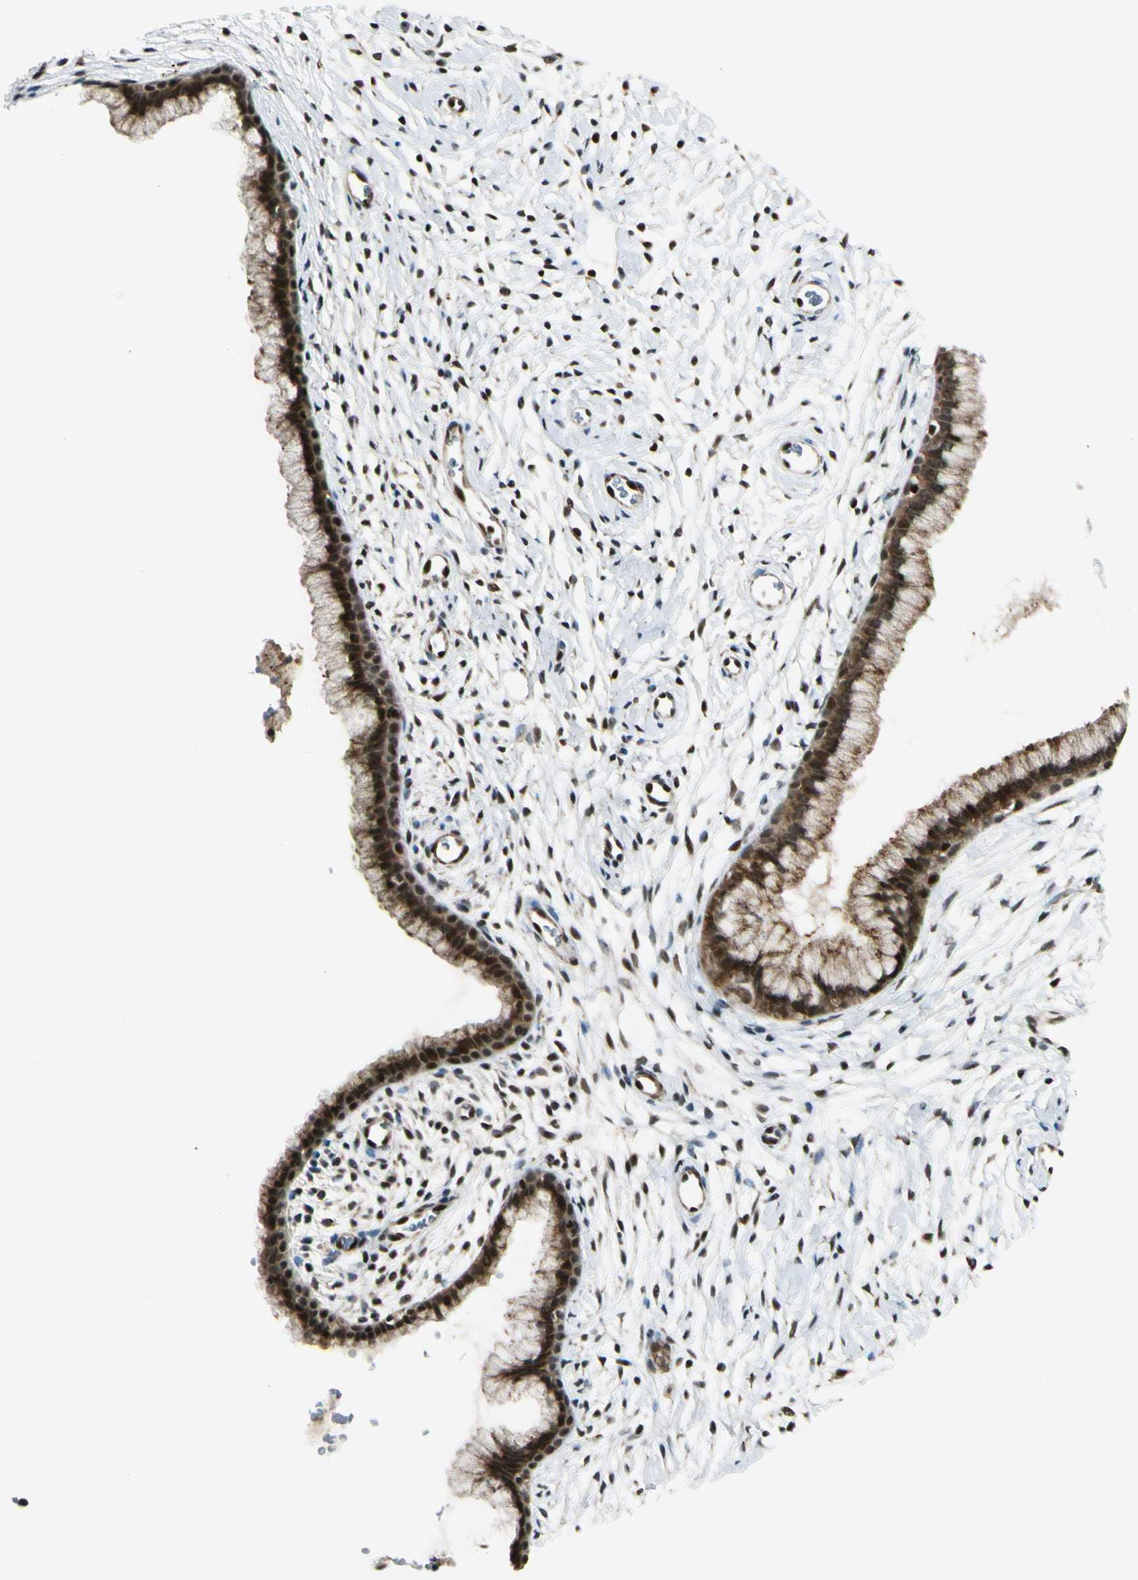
{"staining": {"intensity": "strong", "quantity": ">75%", "location": "cytoplasmic/membranous,nuclear"}, "tissue": "cervix", "cell_type": "Glandular cells", "image_type": "normal", "snomed": [{"axis": "morphology", "description": "Normal tissue, NOS"}, {"axis": "topography", "description": "Cervix"}], "caption": "Immunohistochemical staining of unremarkable human cervix exhibits high levels of strong cytoplasmic/membranous,nuclear staining in approximately >75% of glandular cells.", "gene": "DAXX", "patient": {"sex": "female", "age": 39}}